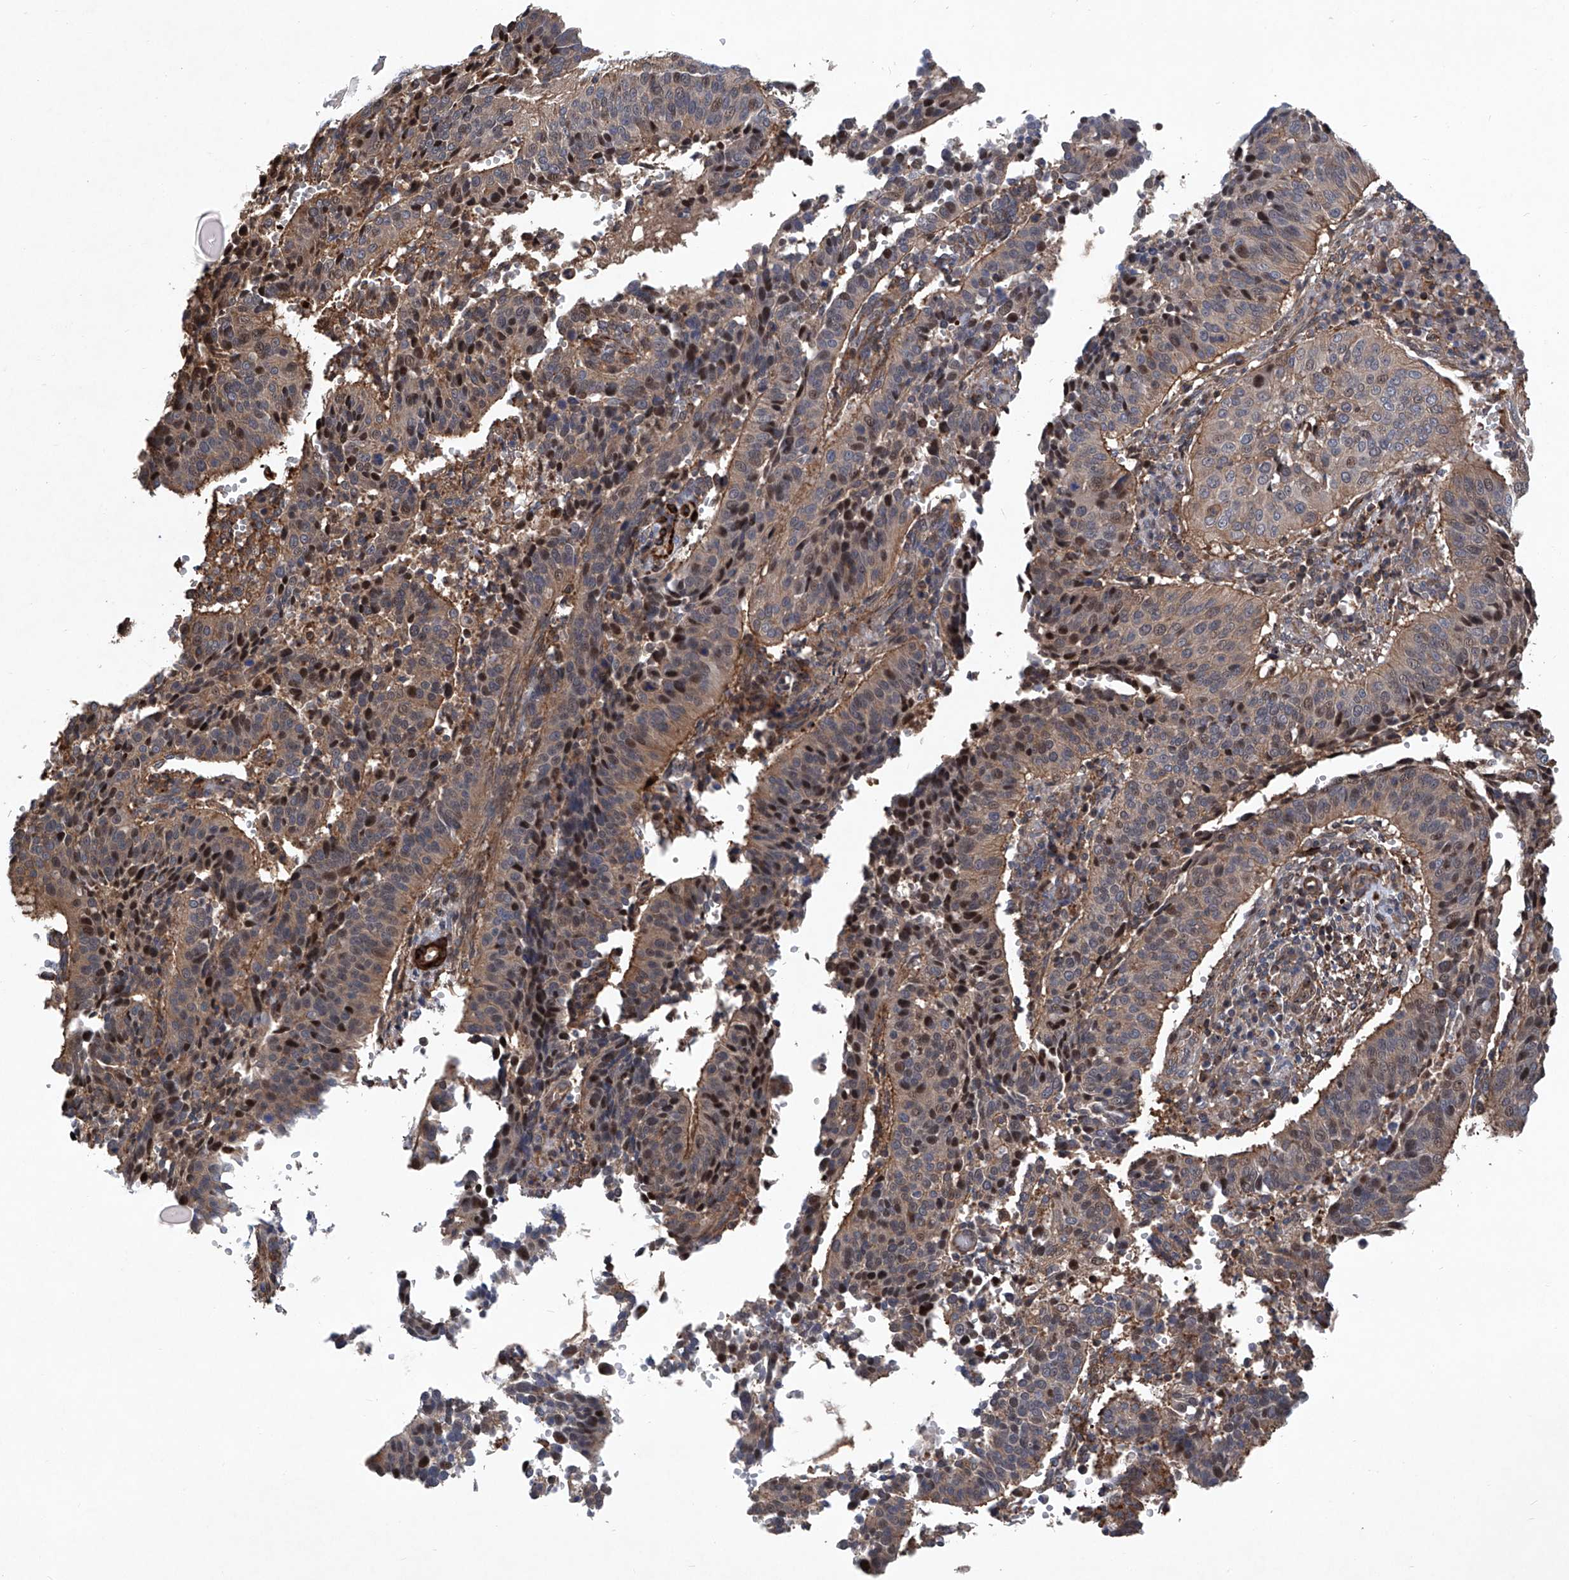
{"staining": {"intensity": "moderate", "quantity": "<25%", "location": "nuclear"}, "tissue": "cervical cancer", "cell_type": "Tumor cells", "image_type": "cancer", "snomed": [{"axis": "morphology", "description": "Normal tissue, NOS"}, {"axis": "morphology", "description": "Squamous cell carcinoma, NOS"}, {"axis": "topography", "description": "Cervix"}], "caption": "Immunohistochemistry (IHC) micrograph of cervical cancer (squamous cell carcinoma) stained for a protein (brown), which displays low levels of moderate nuclear staining in about <25% of tumor cells.", "gene": "NT5C3A", "patient": {"sex": "female", "age": 39}}